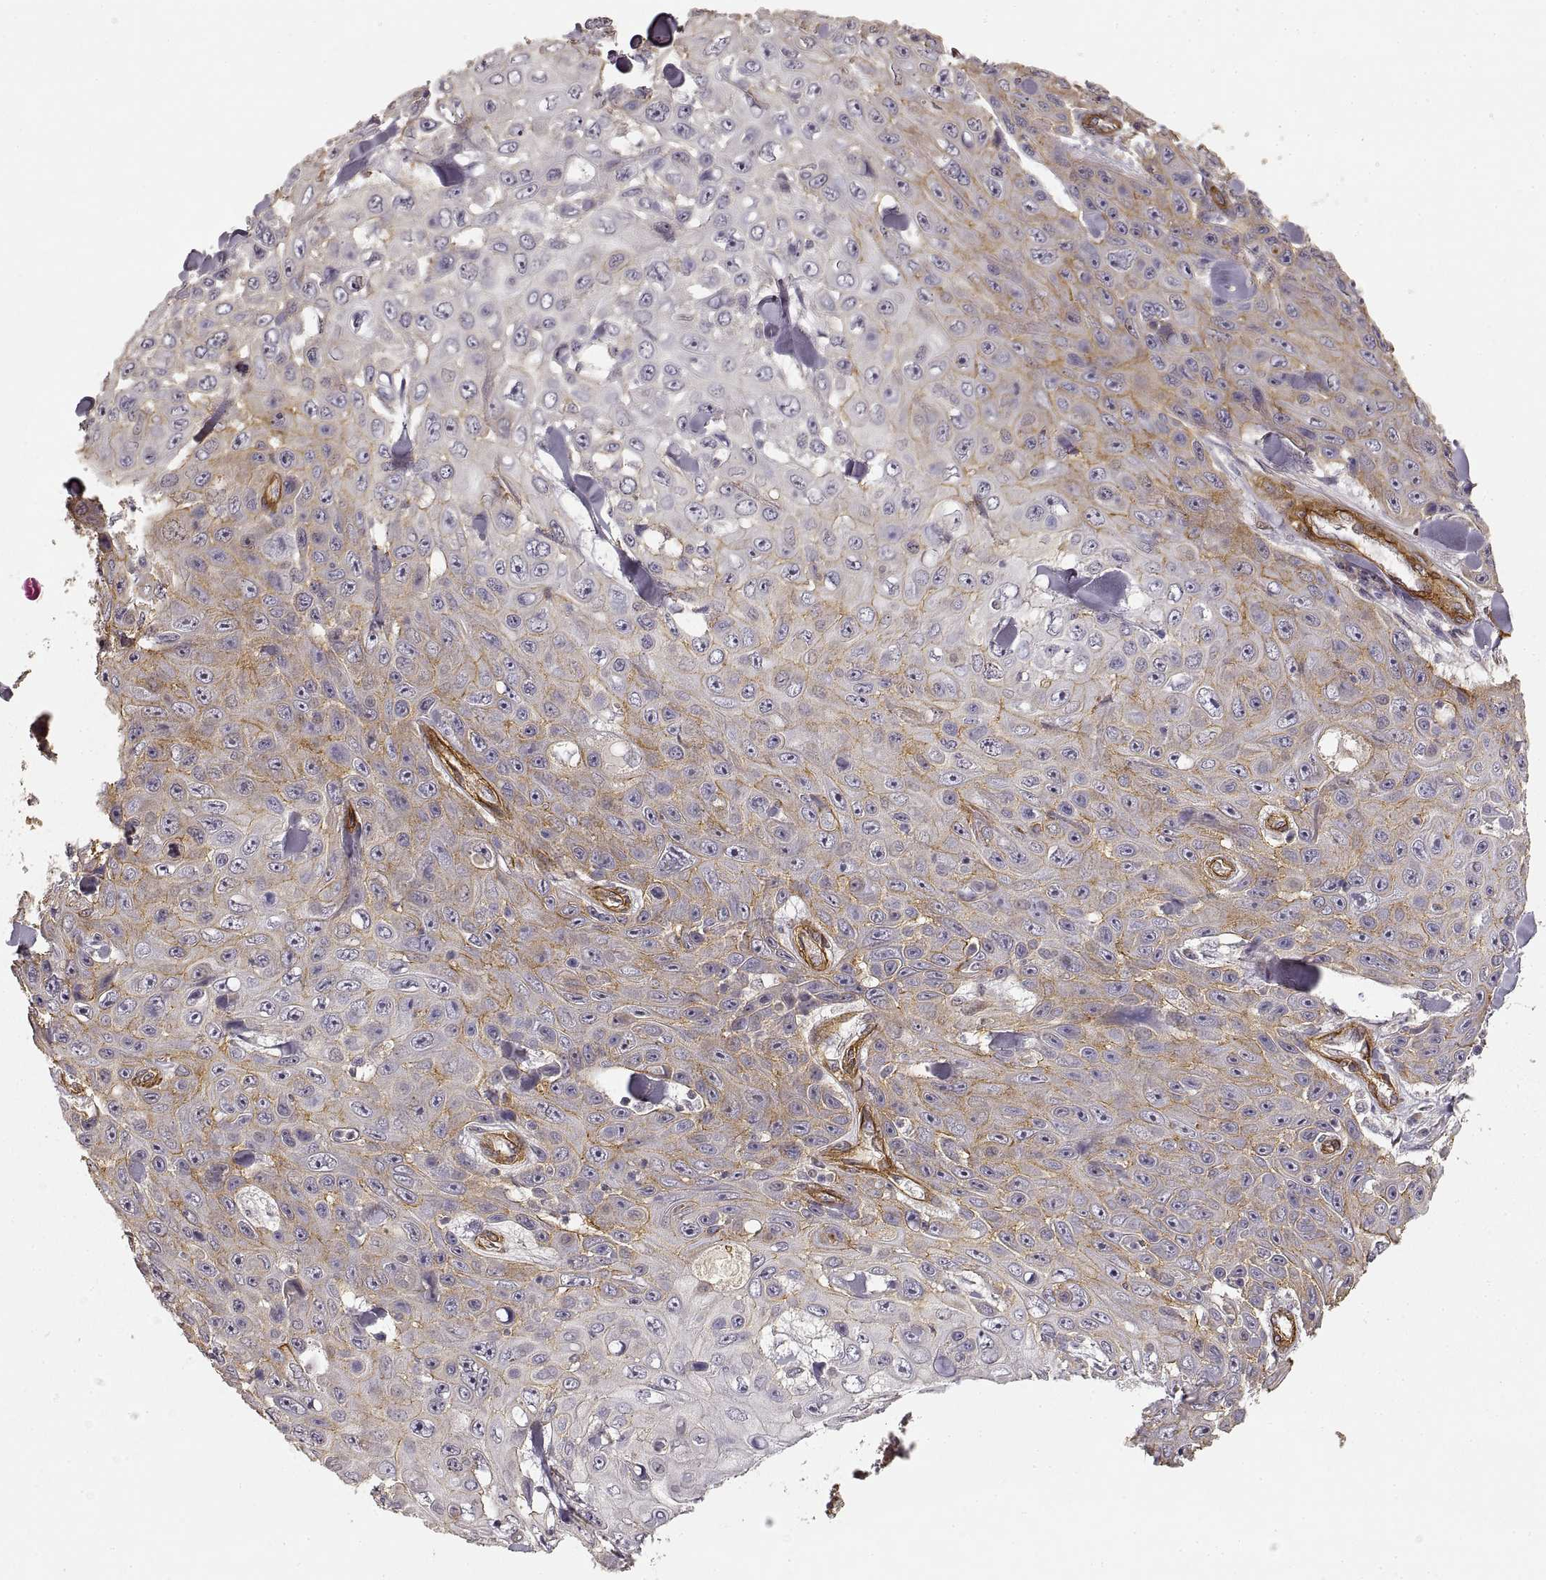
{"staining": {"intensity": "moderate", "quantity": ">75%", "location": "cytoplasmic/membranous"}, "tissue": "skin cancer", "cell_type": "Tumor cells", "image_type": "cancer", "snomed": [{"axis": "morphology", "description": "Squamous cell carcinoma, NOS"}, {"axis": "topography", "description": "Skin"}], "caption": "An IHC micrograph of tumor tissue is shown. Protein staining in brown shows moderate cytoplasmic/membranous positivity in skin cancer within tumor cells.", "gene": "LAMA4", "patient": {"sex": "male", "age": 82}}